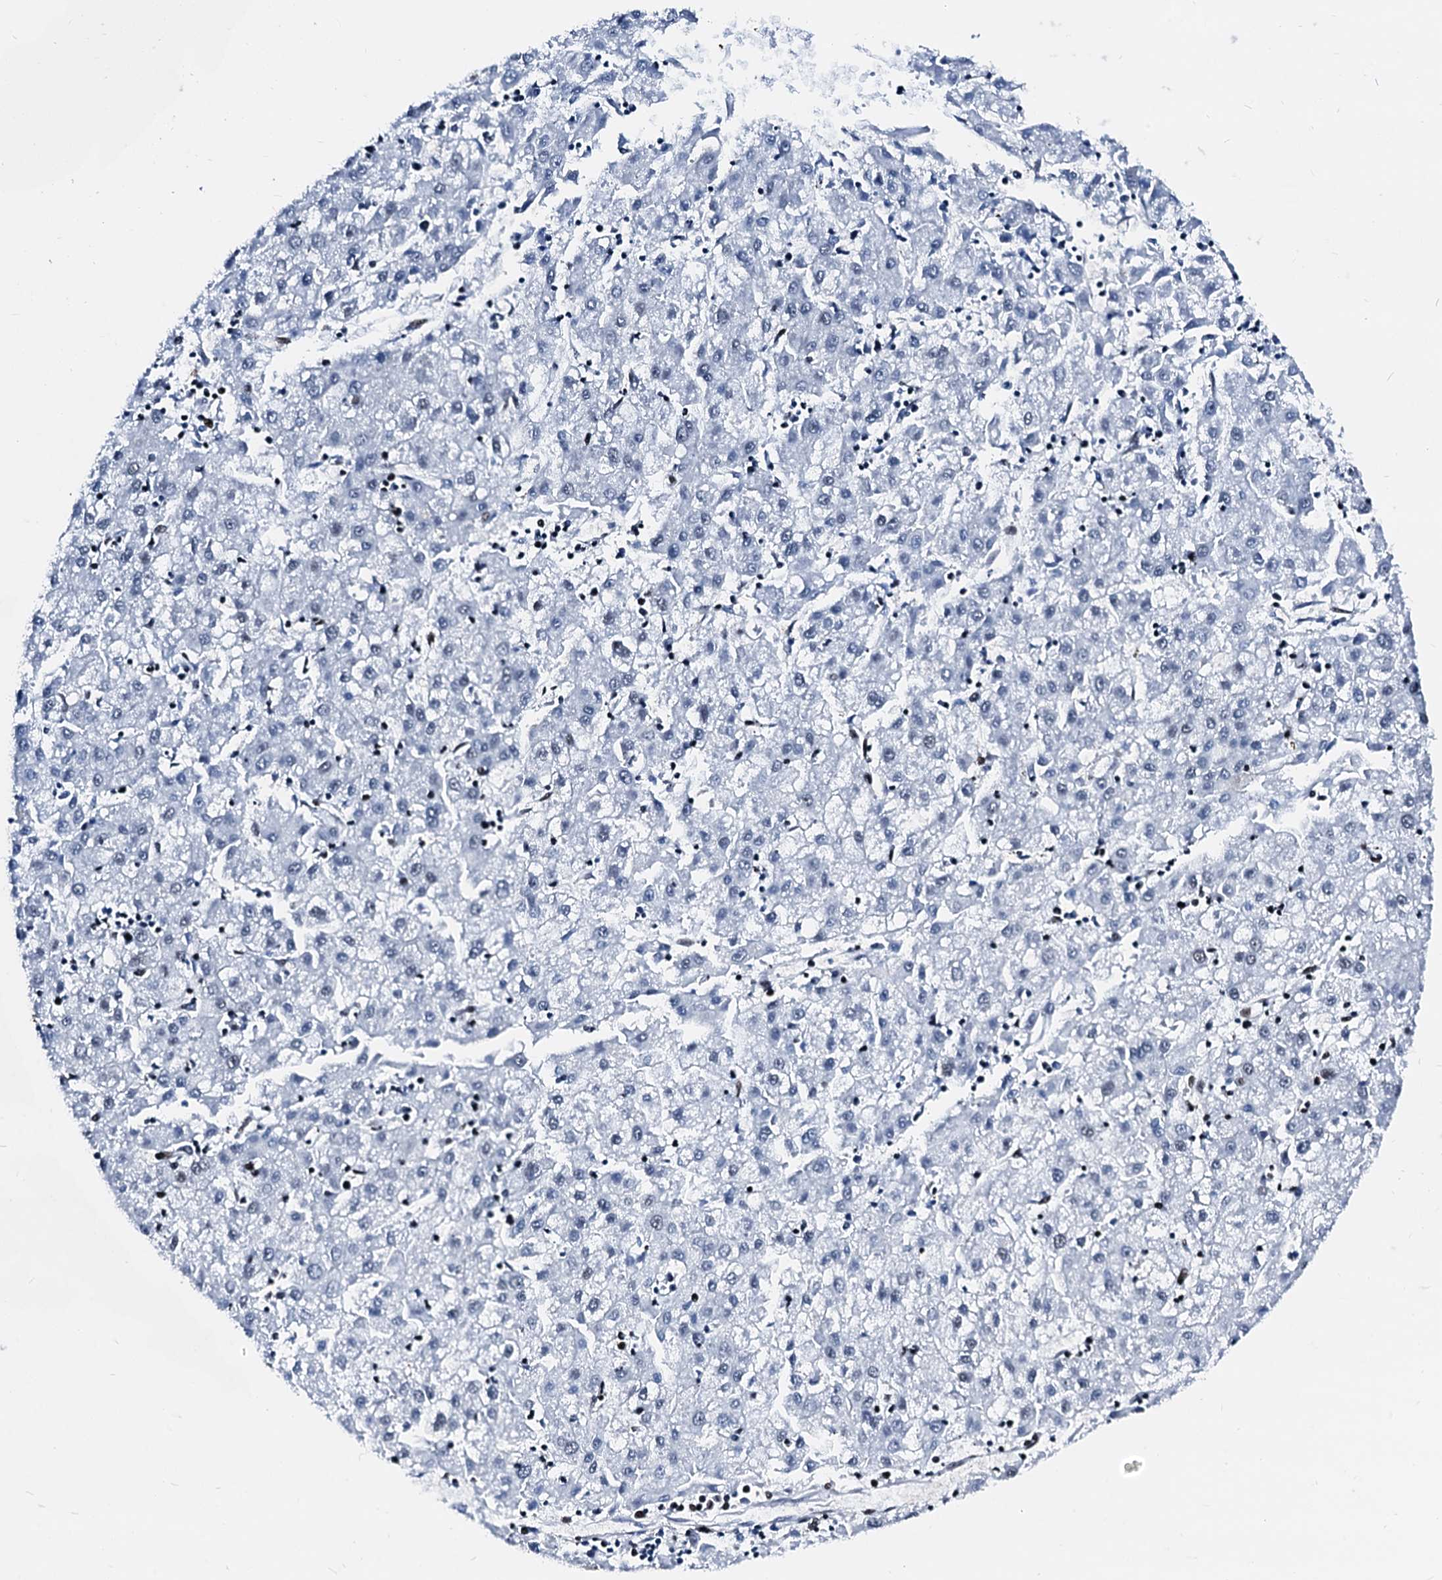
{"staining": {"intensity": "weak", "quantity": "<25%", "location": "nuclear"}, "tissue": "liver cancer", "cell_type": "Tumor cells", "image_type": "cancer", "snomed": [{"axis": "morphology", "description": "Carcinoma, Hepatocellular, NOS"}, {"axis": "topography", "description": "Liver"}], "caption": "High magnification brightfield microscopy of liver cancer (hepatocellular carcinoma) stained with DAB (brown) and counterstained with hematoxylin (blue): tumor cells show no significant staining.", "gene": "RALY", "patient": {"sex": "male", "age": 72}}